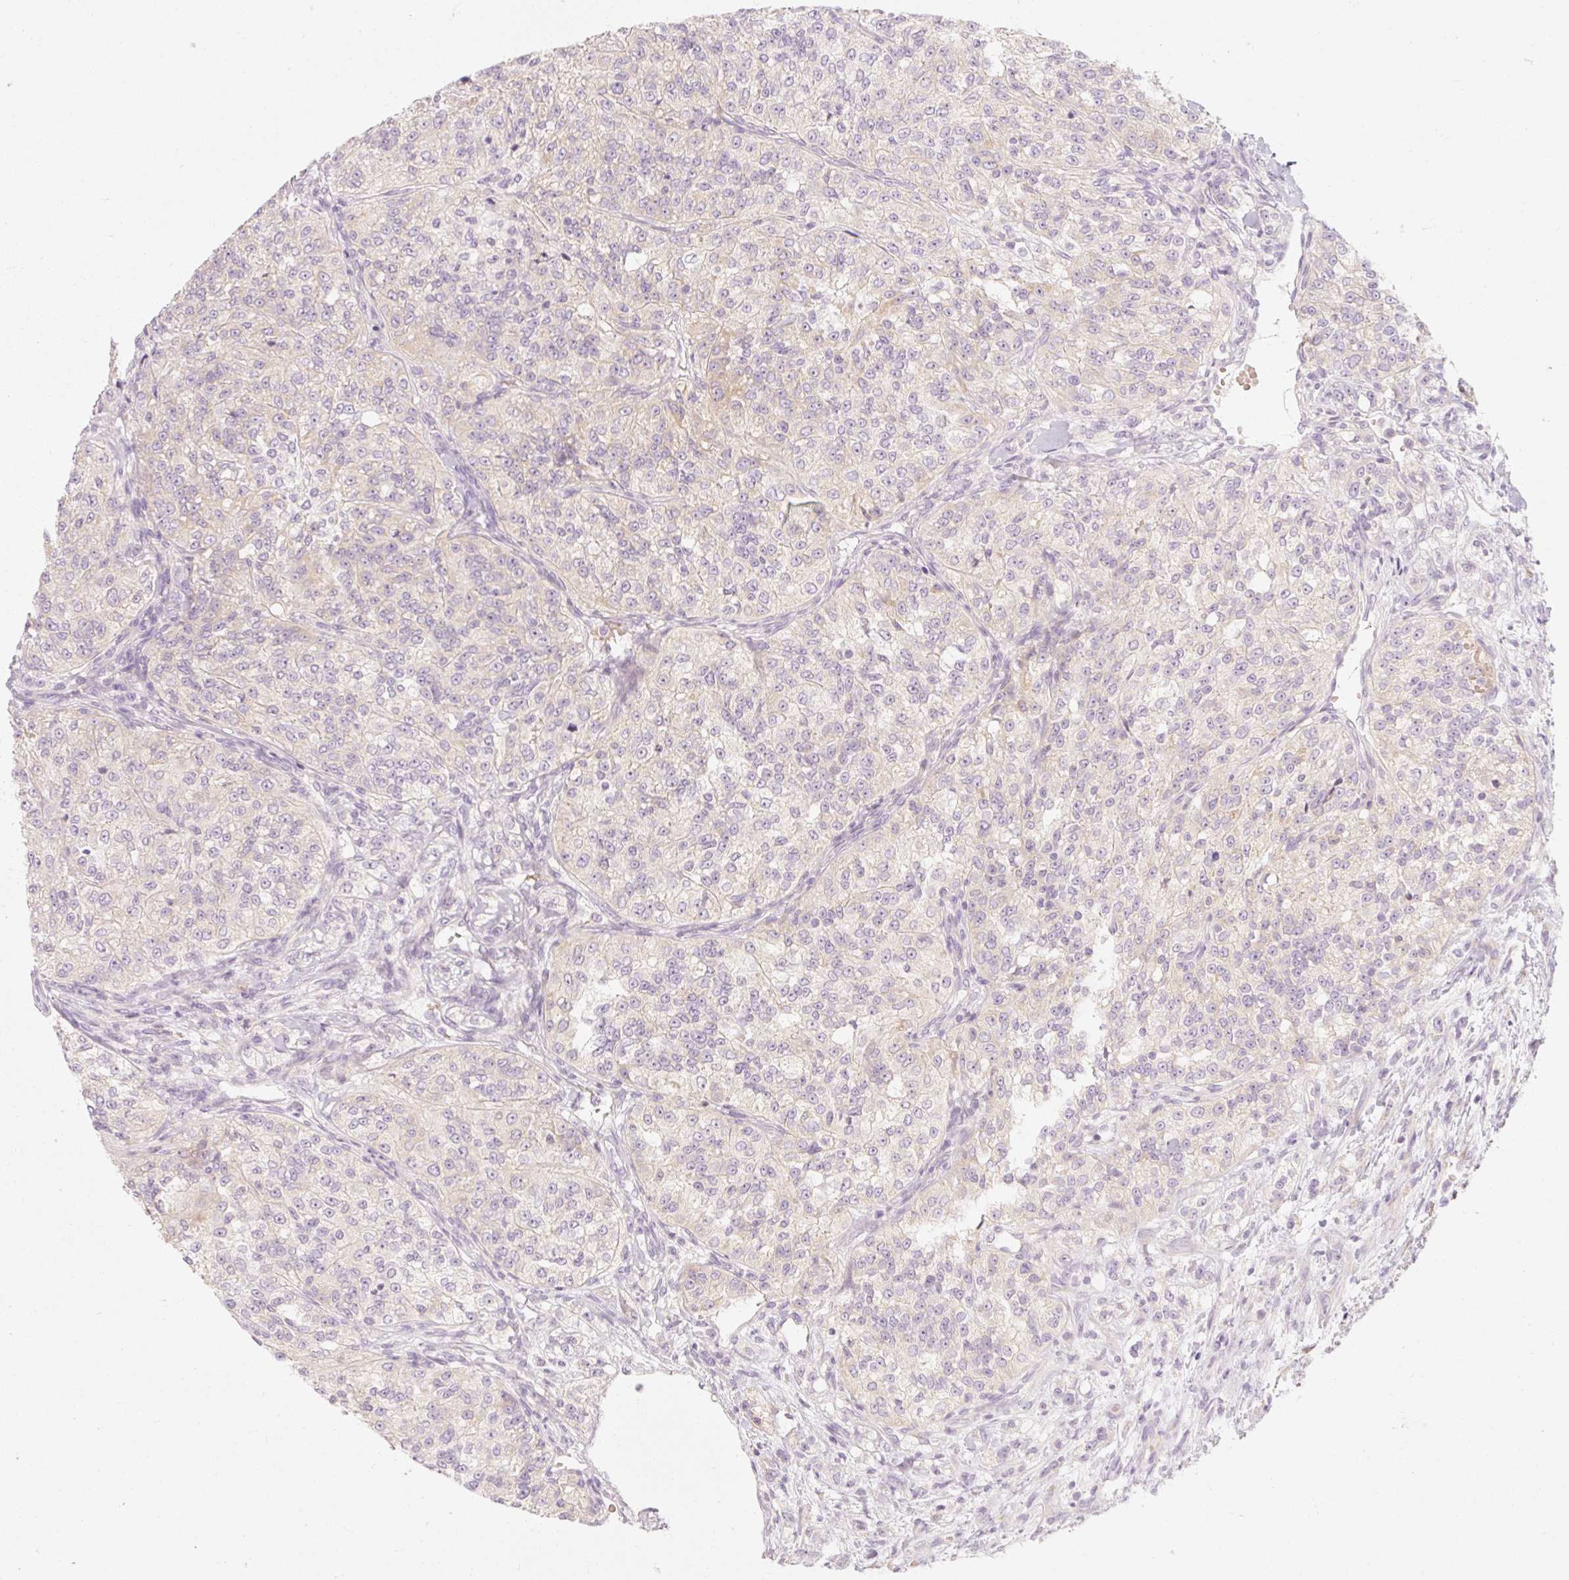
{"staining": {"intensity": "negative", "quantity": "none", "location": "none"}, "tissue": "renal cancer", "cell_type": "Tumor cells", "image_type": "cancer", "snomed": [{"axis": "morphology", "description": "Adenocarcinoma, NOS"}, {"axis": "topography", "description": "Kidney"}], "caption": "There is no significant expression in tumor cells of renal cancer (adenocarcinoma).", "gene": "MYO1D", "patient": {"sex": "female", "age": 63}}